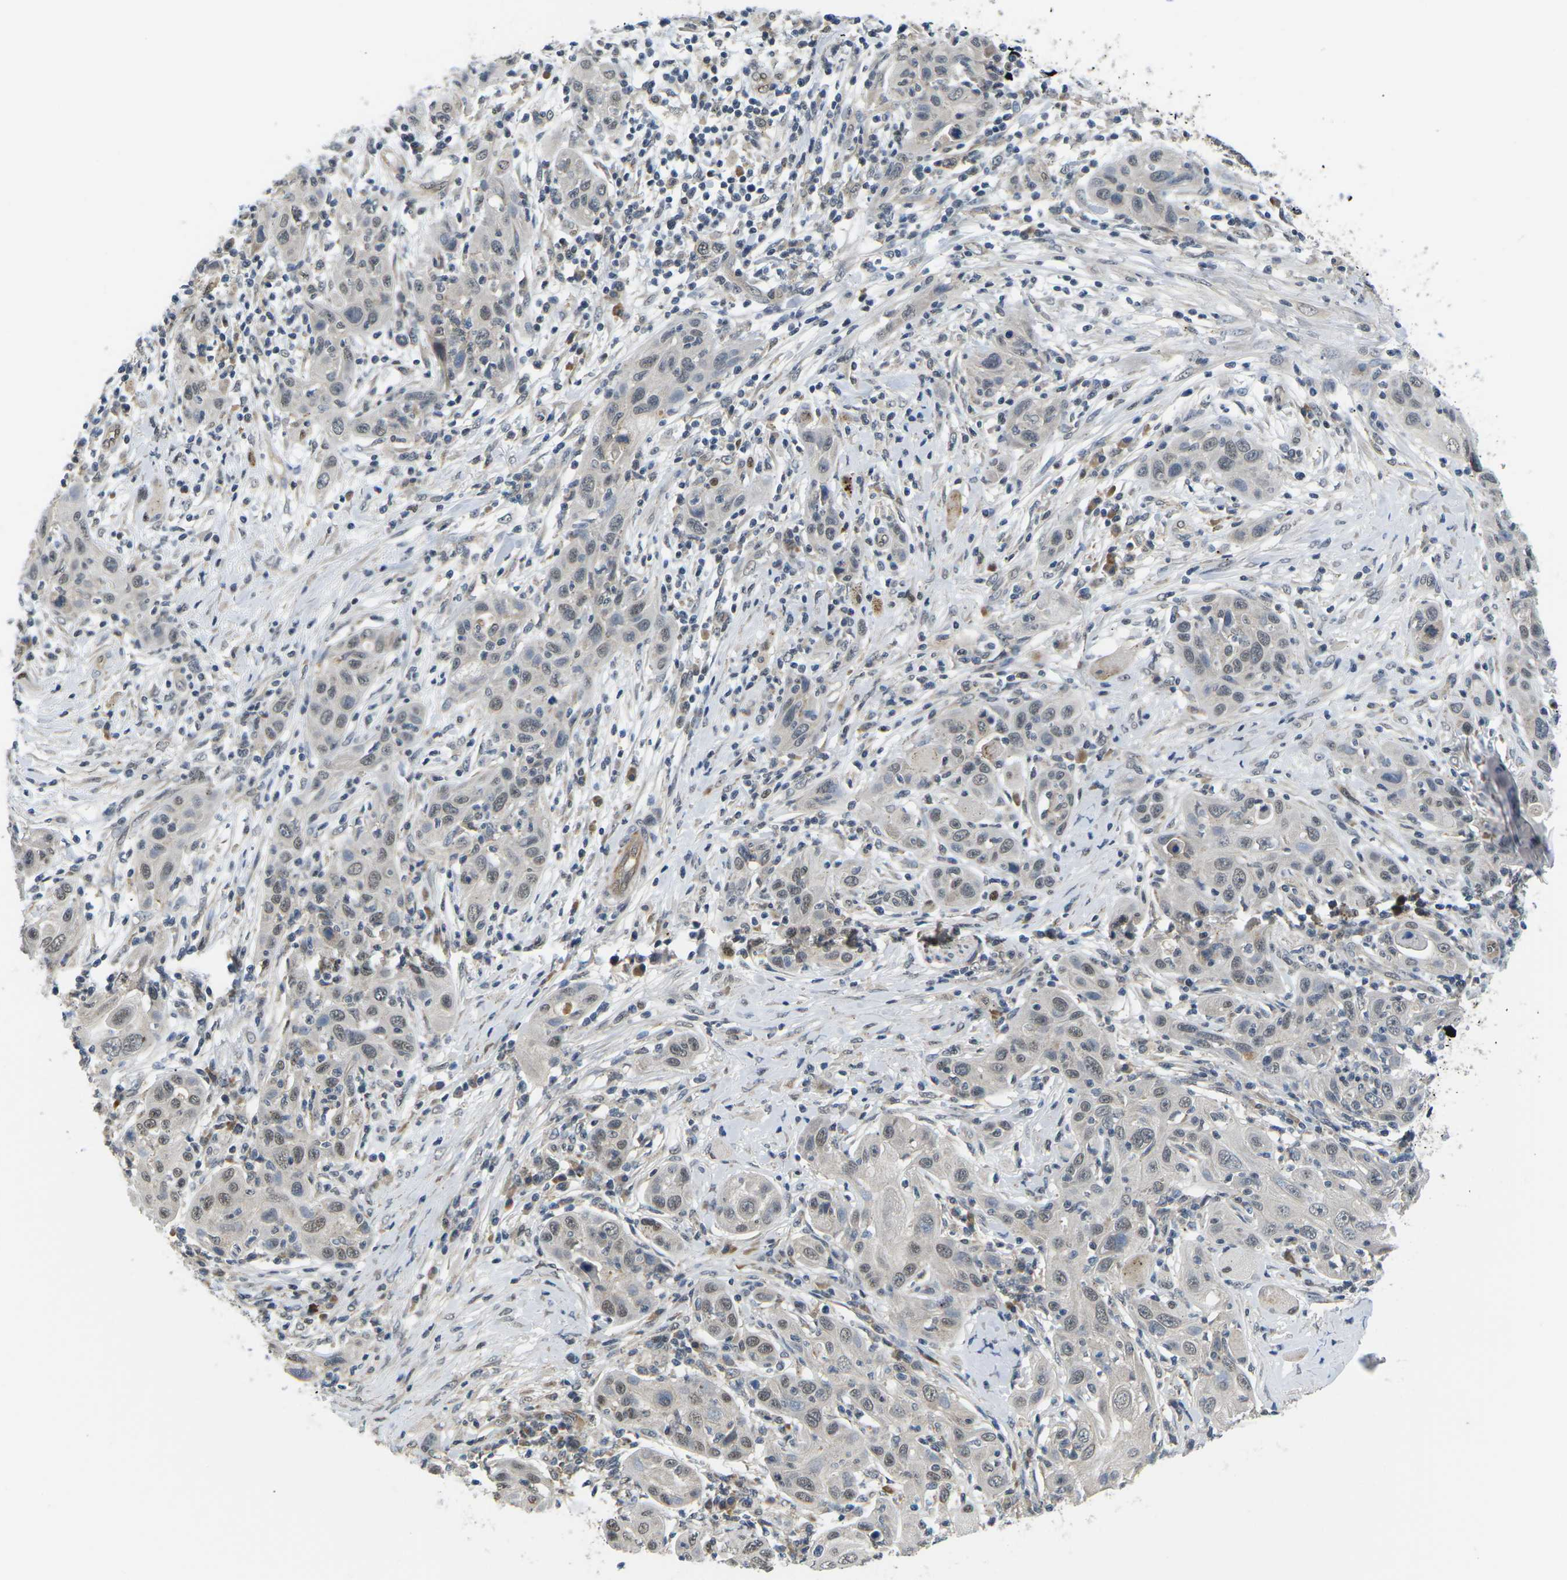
{"staining": {"intensity": "weak", "quantity": "25%-75%", "location": "nuclear"}, "tissue": "skin cancer", "cell_type": "Tumor cells", "image_type": "cancer", "snomed": [{"axis": "morphology", "description": "Squamous cell carcinoma, NOS"}, {"axis": "topography", "description": "Skin"}], "caption": "Skin cancer (squamous cell carcinoma) stained with DAB immunohistochemistry shows low levels of weak nuclear expression in approximately 25%-75% of tumor cells. Nuclei are stained in blue.", "gene": "ERBB4", "patient": {"sex": "female", "age": 88}}